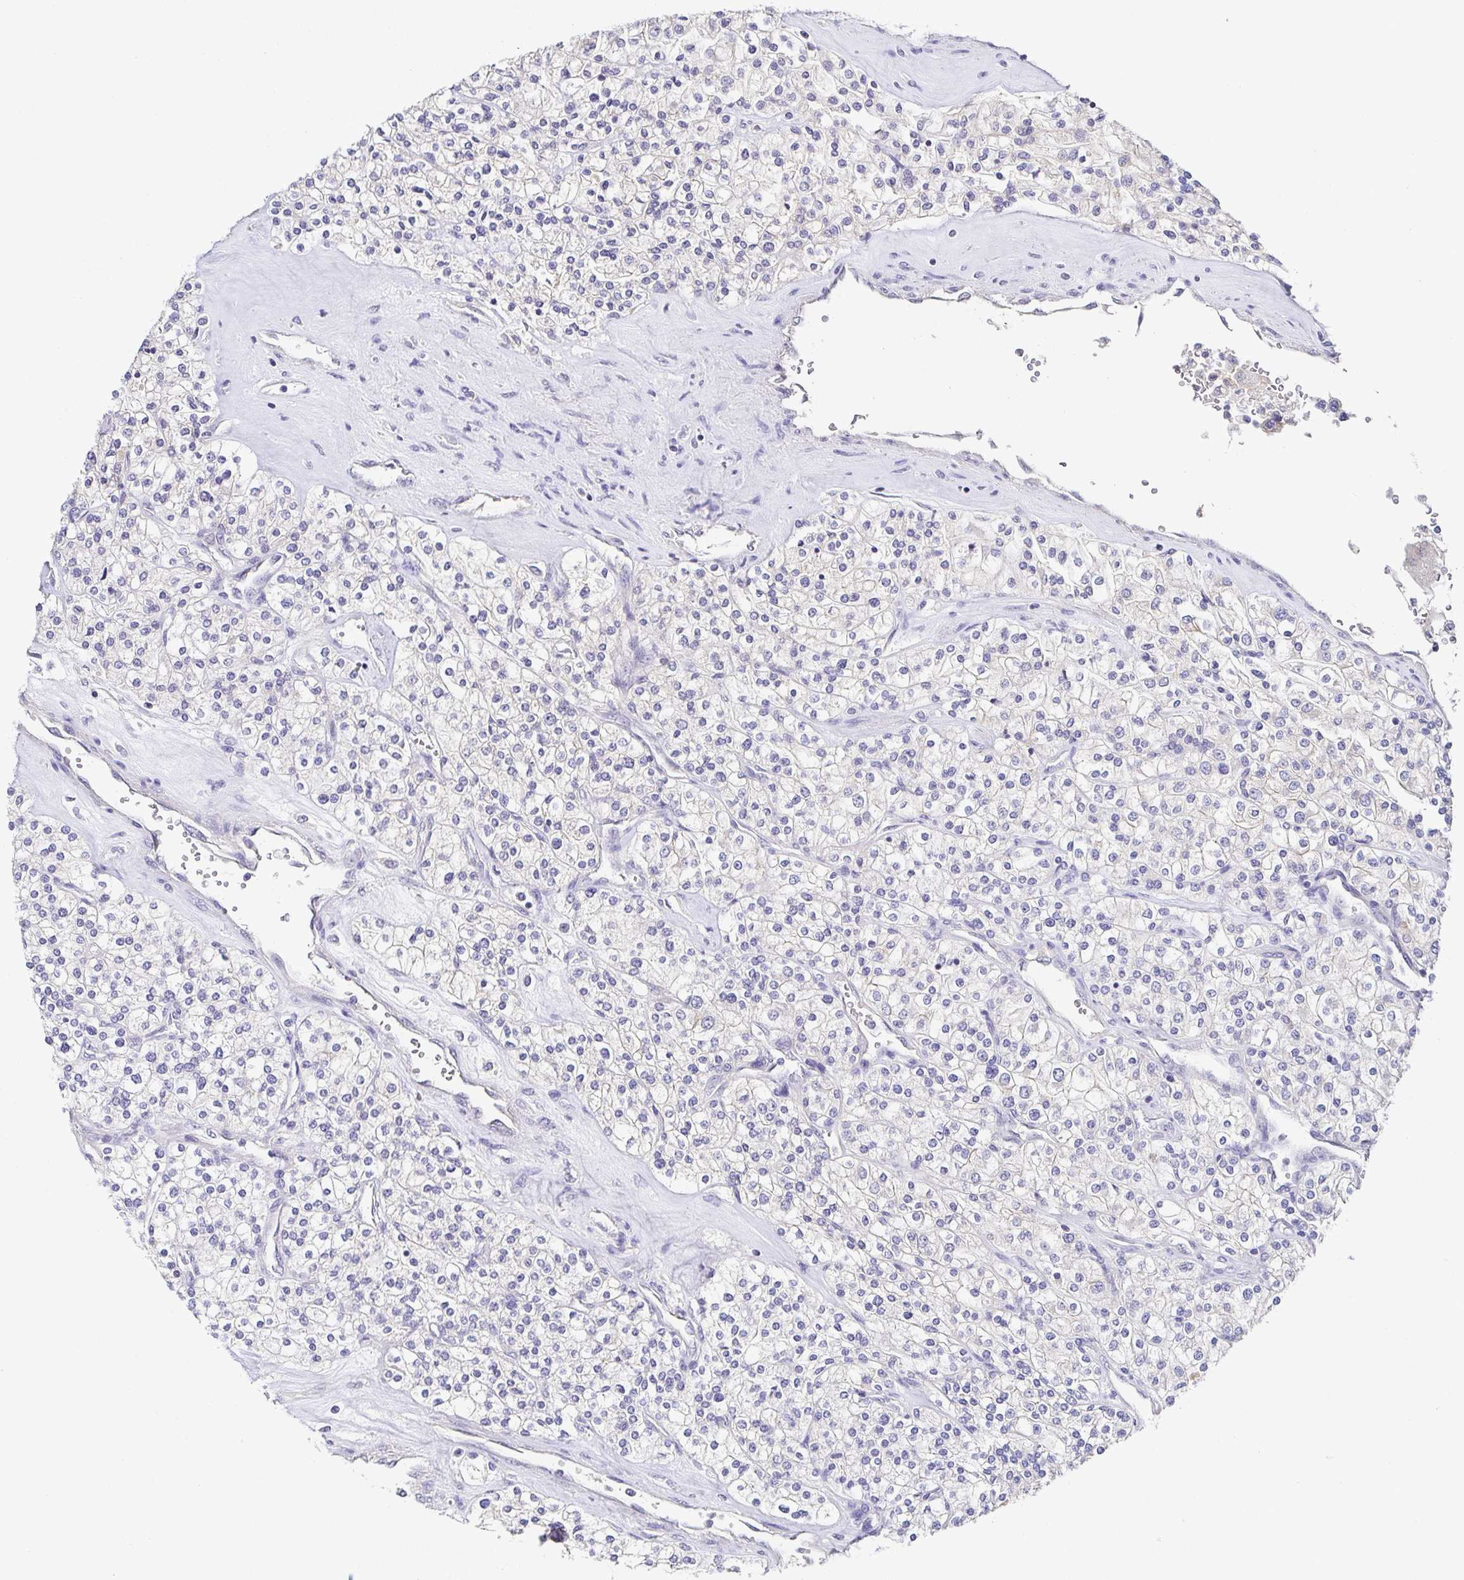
{"staining": {"intensity": "negative", "quantity": "none", "location": "none"}, "tissue": "renal cancer", "cell_type": "Tumor cells", "image_type": "cancer", "snomed": [{"axis": "morphology", "description": "Adenocarcinoma, NOS"}, {"axis": "topography", "description": "Kidney"}], "caption": "IHC of renal cancer shows no staining in tumor cells.", "gene": "PIWIL3", "patient": {"sex": "male", "age": 80}}